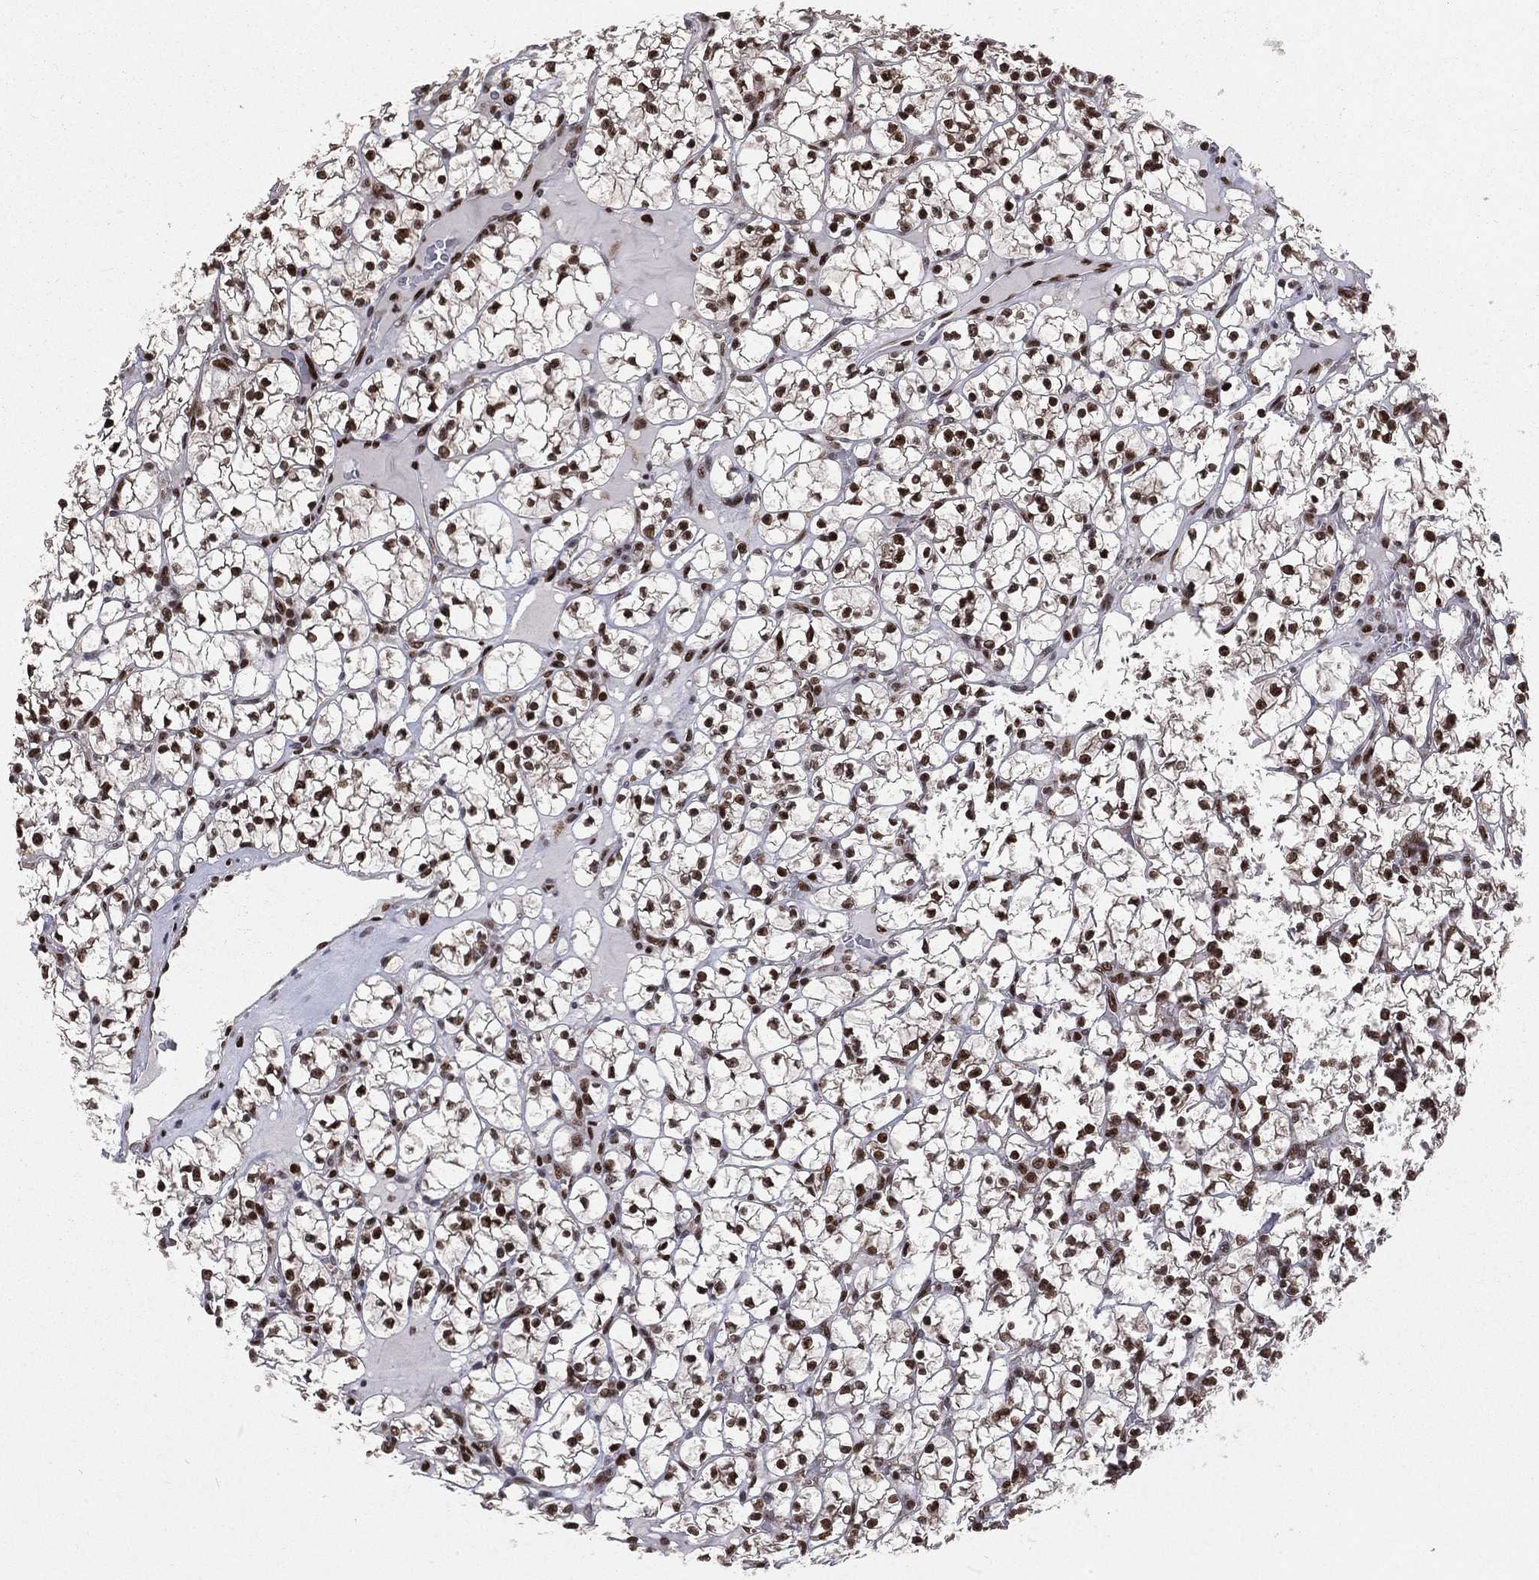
{"staining": {"intensity": "strong", "quantity": ">75%", "location": "nuclear"}, "tissue": "renal cancer", "cell_type": "Tumor cells", "image_type": "cancer", "snomed": [{"axis": "morphology", "description": "Adenocarcinoma, NOS"}, {"axis": "topography", "description": "Kidney"}], "caption": "An image showing strong nuclear staining in about >75% of tumor cells in renal cancer (adenocarcinoma), as visualized by brown immunohistochemical staining.", "gene": "POLB", "patient": {"sex": "female", "age": 89}}